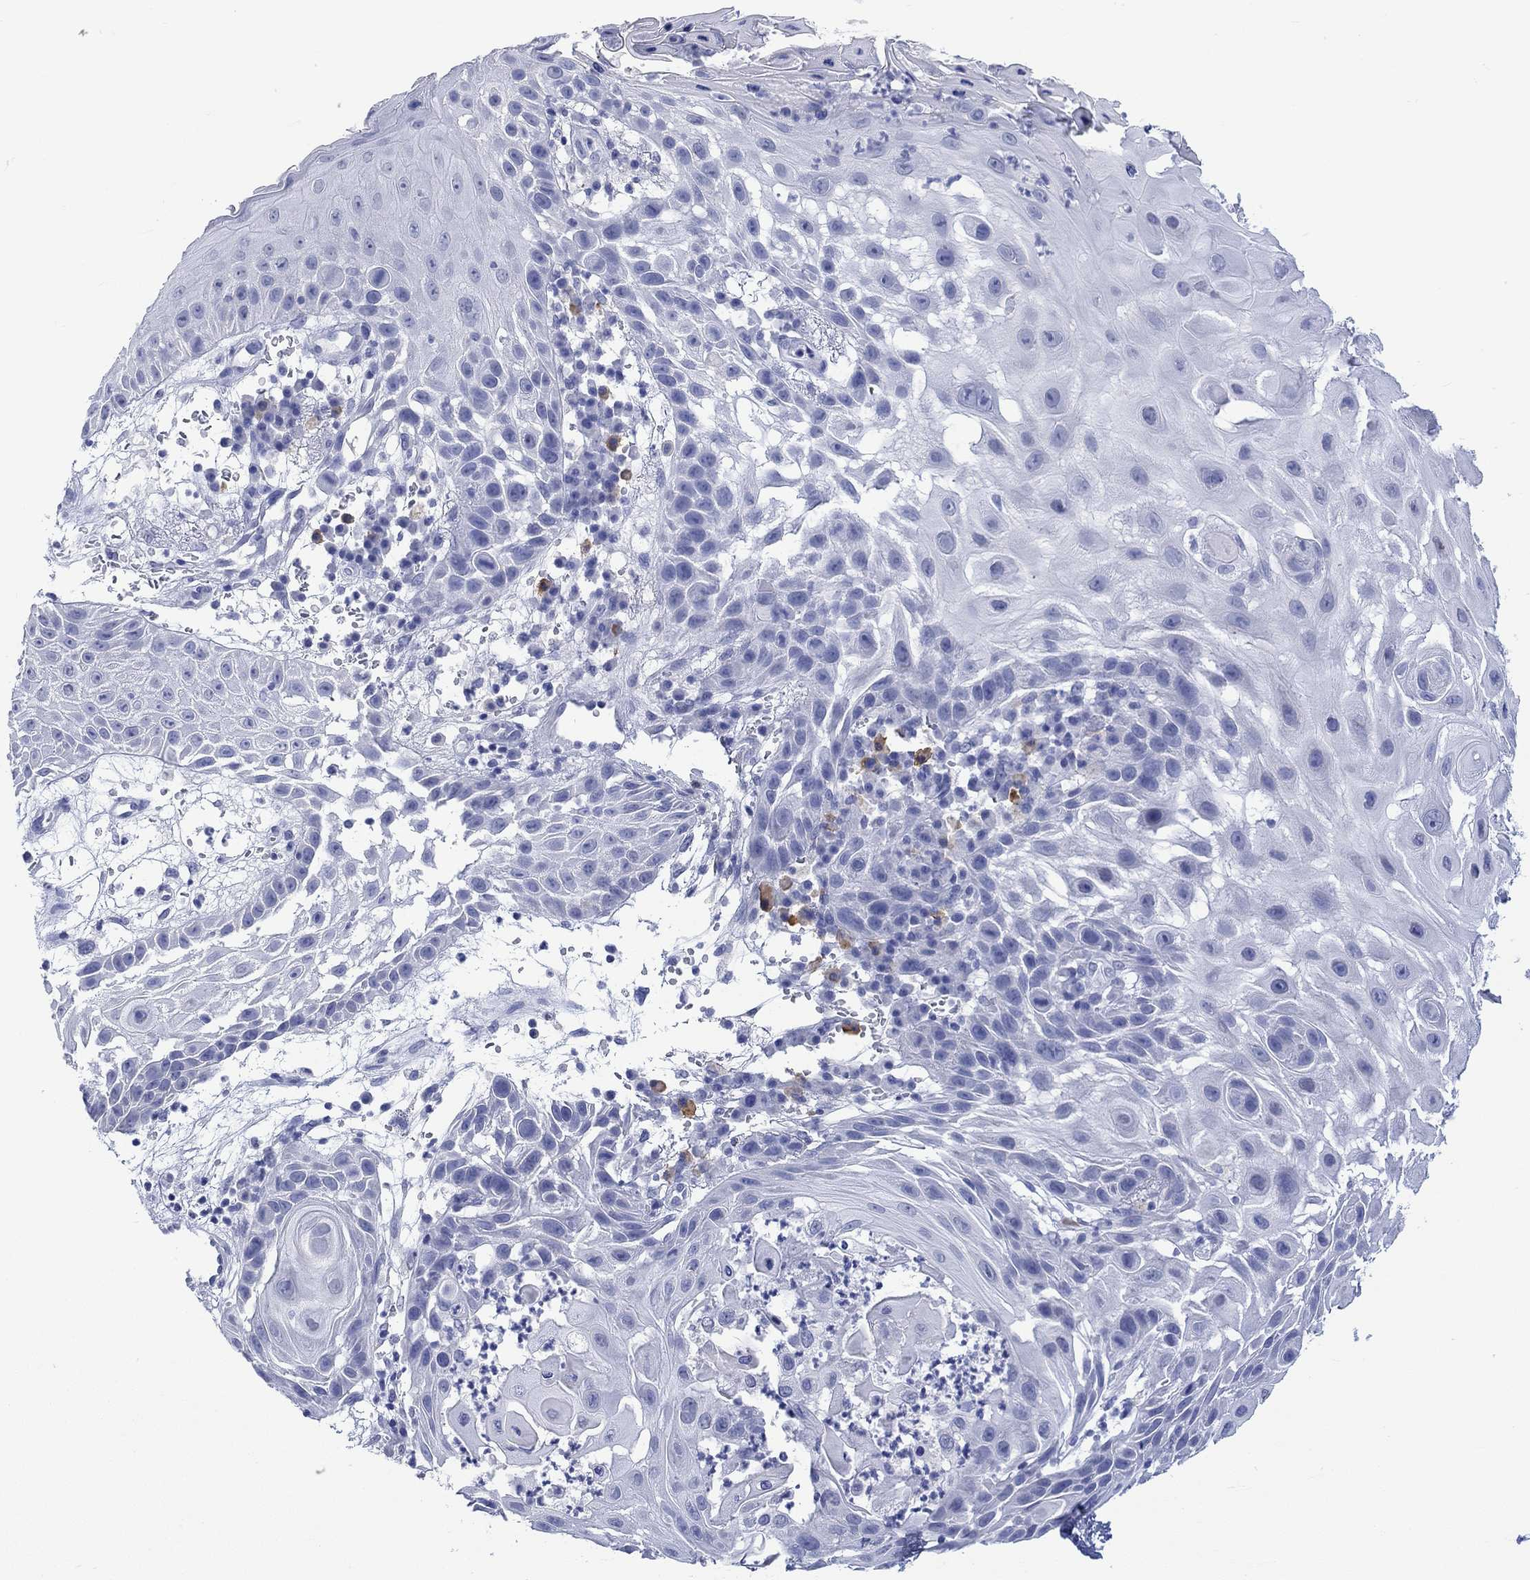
{"staining": {"intensity": "negative", "quantity": "none", "location": "none"}, "tissue": "skin cancer", "cell_type": "Tumor cells", "image_type": "cancer", "snomed": [{"axis": "morphology", "description": "Normal tissue, NOS"}, {"axis": "morphology", "description": "Squamous cell carcinoma, NOS"}, {"axis": "topography", "description": "Skin"}], "caption": "Immunohistochemical staining of human skin squamous cell carcinoma reveals no significant staining in tumor cells.", "gene": "MSI1", "patient": {"sex": "male", "age": 79}}